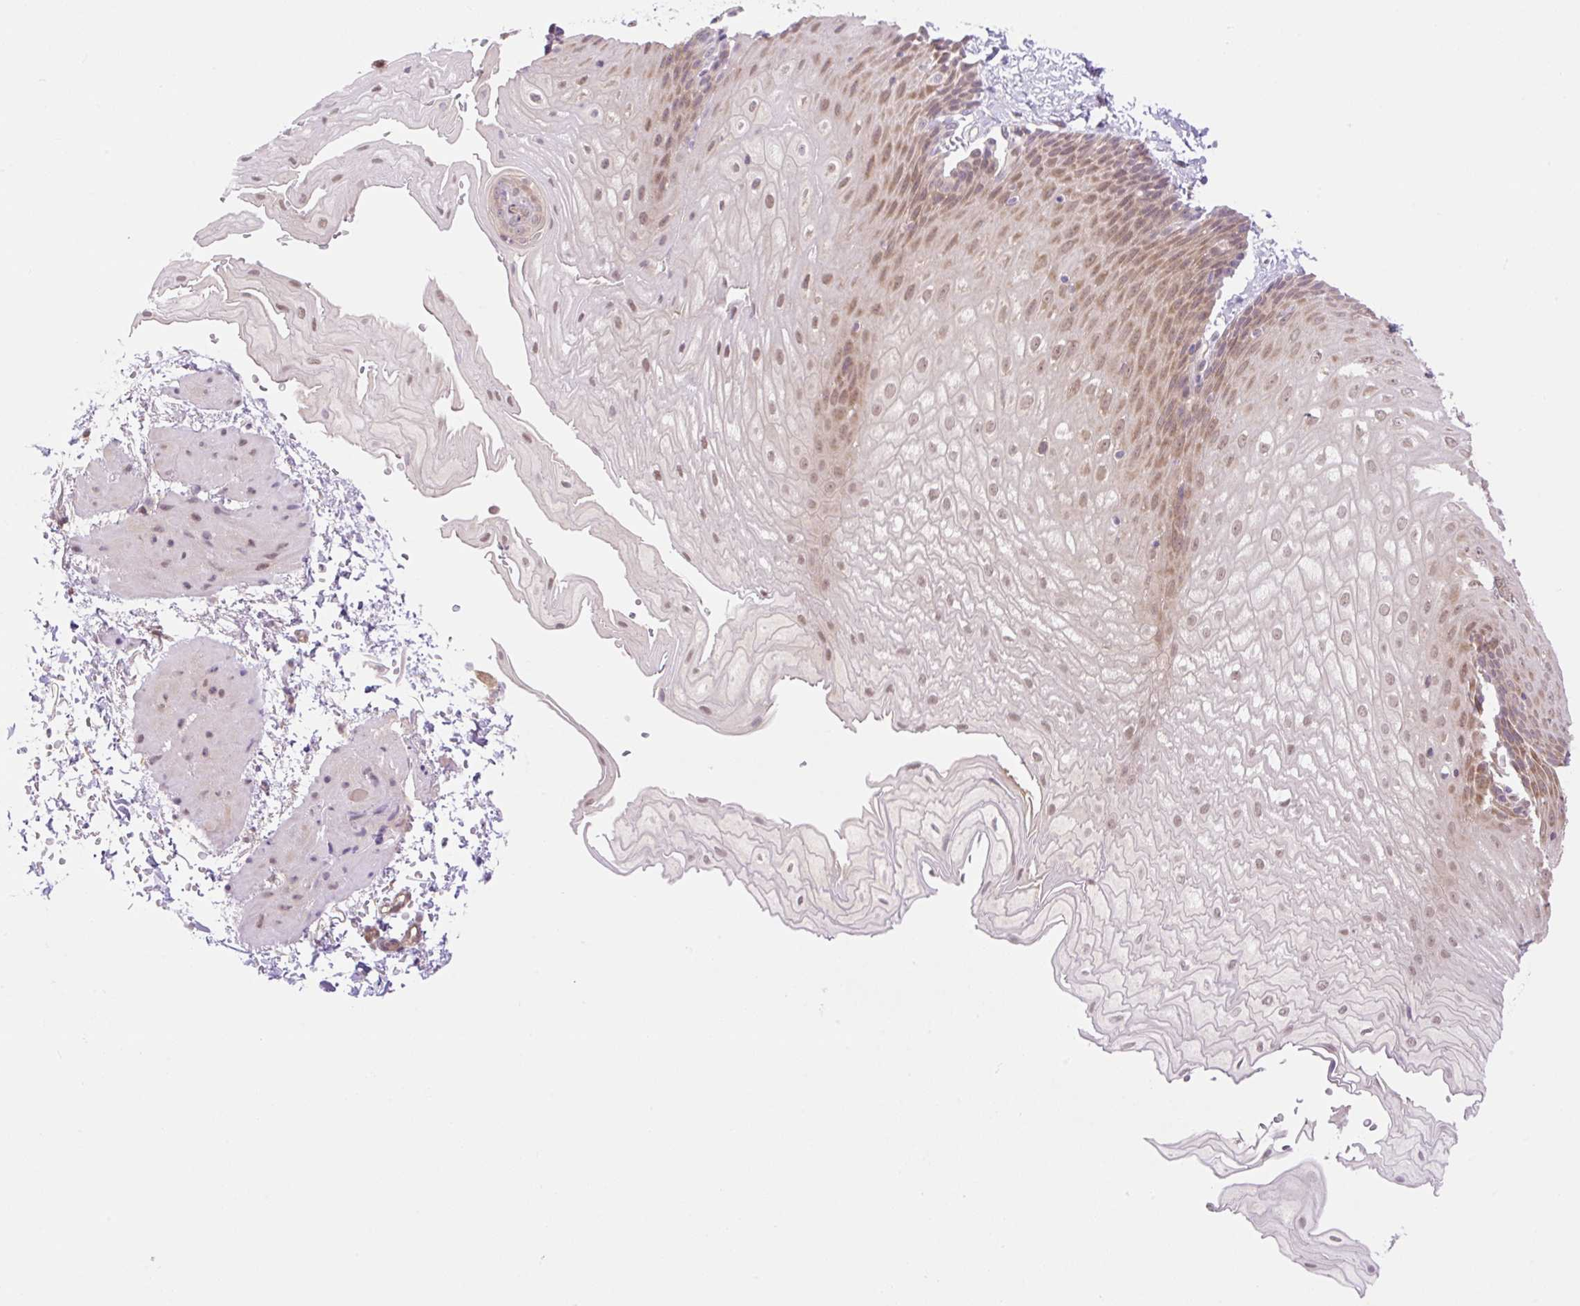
{"staining": {"intensity": "moderate", "quantity": "25%-75%", "location": "cytoplasmic/membranous,nuclear"}, "tissue": "esophagus", "cell_type": "Squamous epithelial cells", "image_type": "normal", "snomed": [{"axis": "morphology", "description": "Normal tissue, NOS"}, {"axis": "topography", "description": "Esophagus"}], "caption": "Immunohistochemistry image of normal esophagus stained for a protein (brown), which demonstrates medium levels of moderate cytoplasmic/membranous,nuclear positivity in about 25%-75% of squamous epithelial cells.", "gene": "VPS25", "patient": {"sex": "male", "age": 70}}